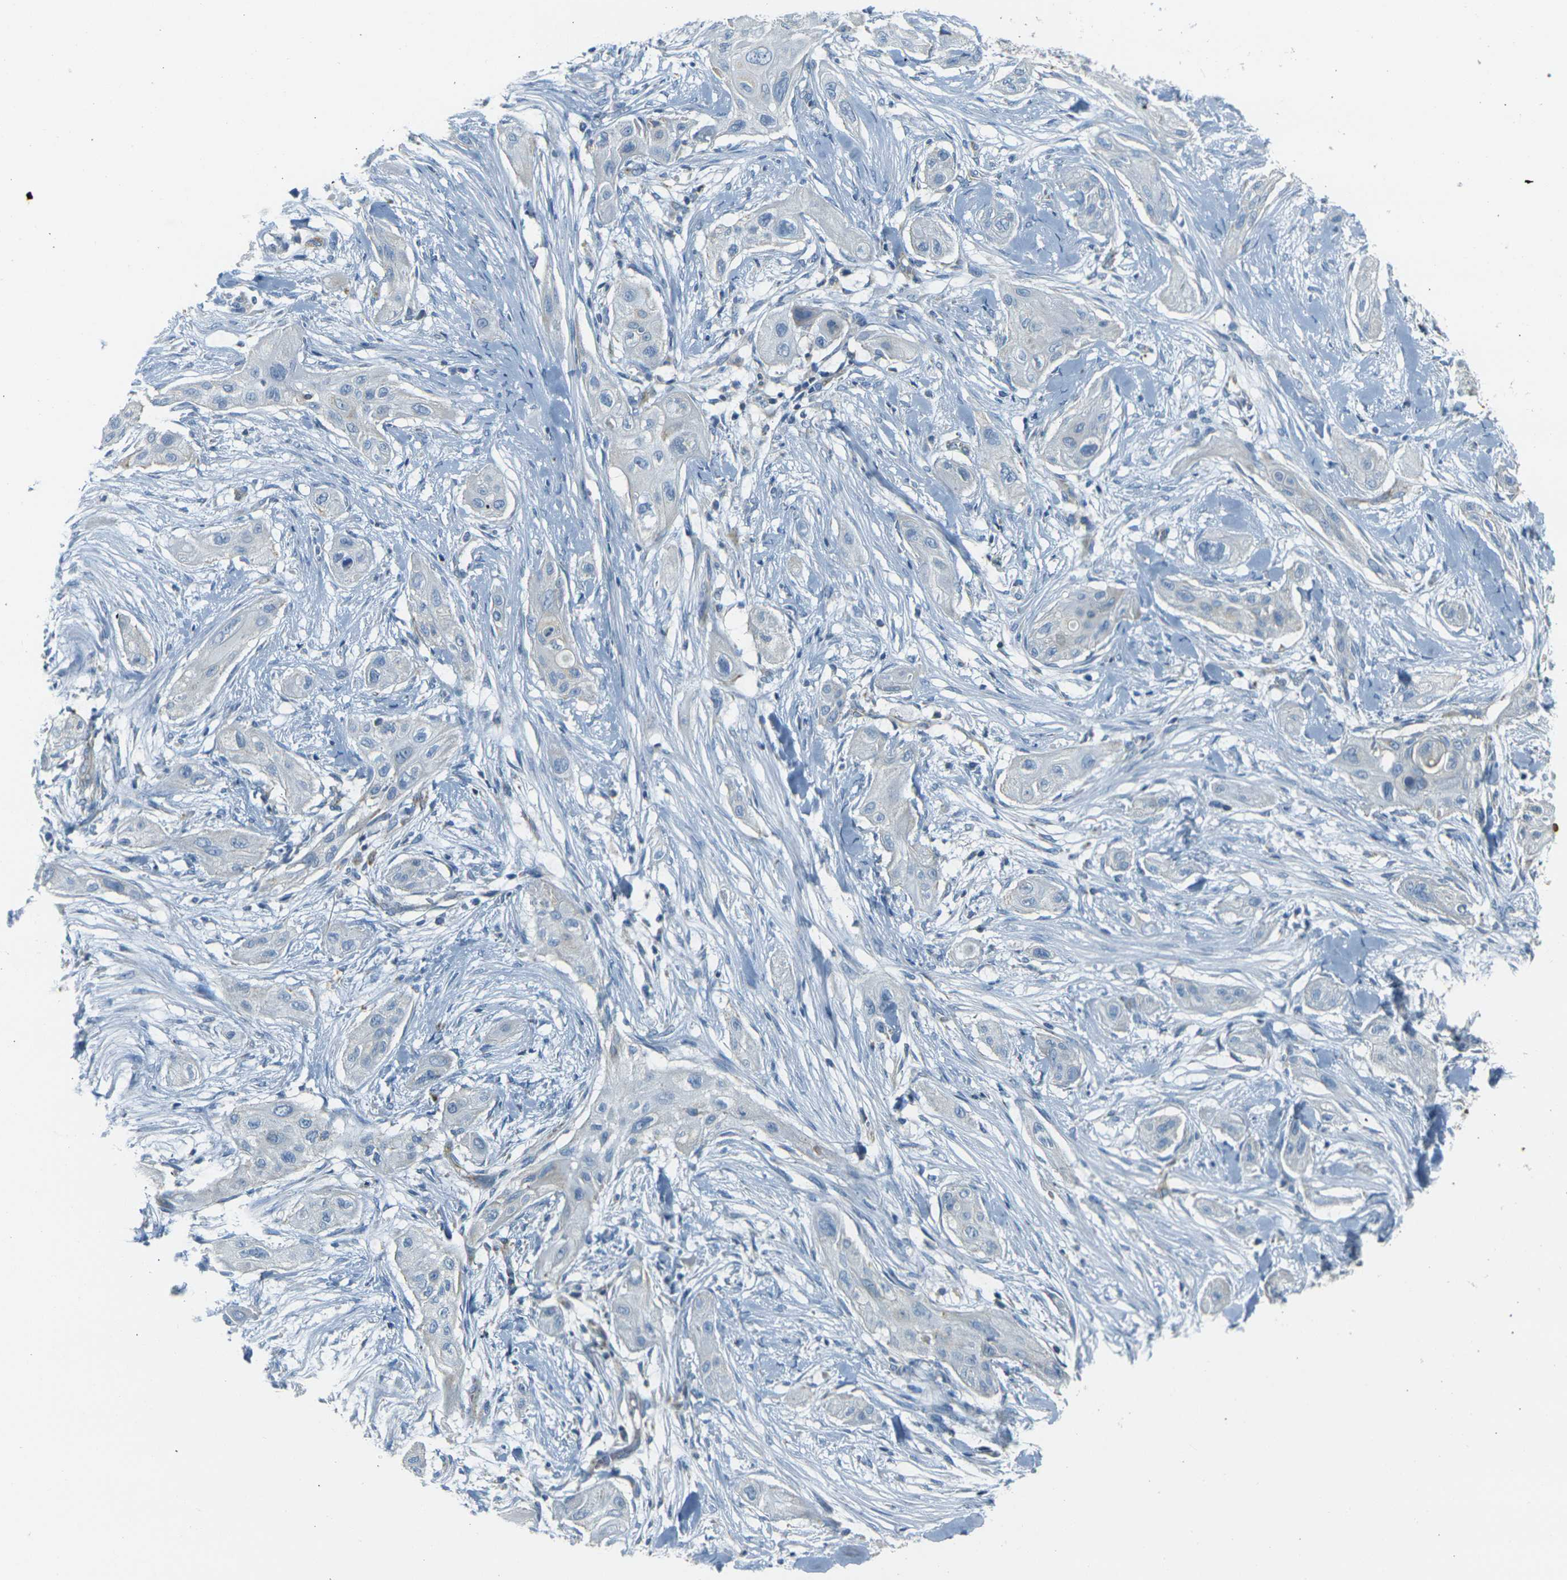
{"staining": {"intensity": "negative", "quantity": "none", "location": "none"}, "tissue": "lung cancer", "cell_type": "Tumor cells", "image_type": "cancer", "snomed": [{"axis": "morphology", "description": "Squamous cell carcinoma, NOS"}, {"axis": "topography", "description": "Lung"}], "caption": "Lung cancer (squamous cell carcinoma) was stained to show a protein in brown. There is no significant positivity in tumor cells.", "gene": "PARD6B", "patient": {"sex": "female", "age": 47}}